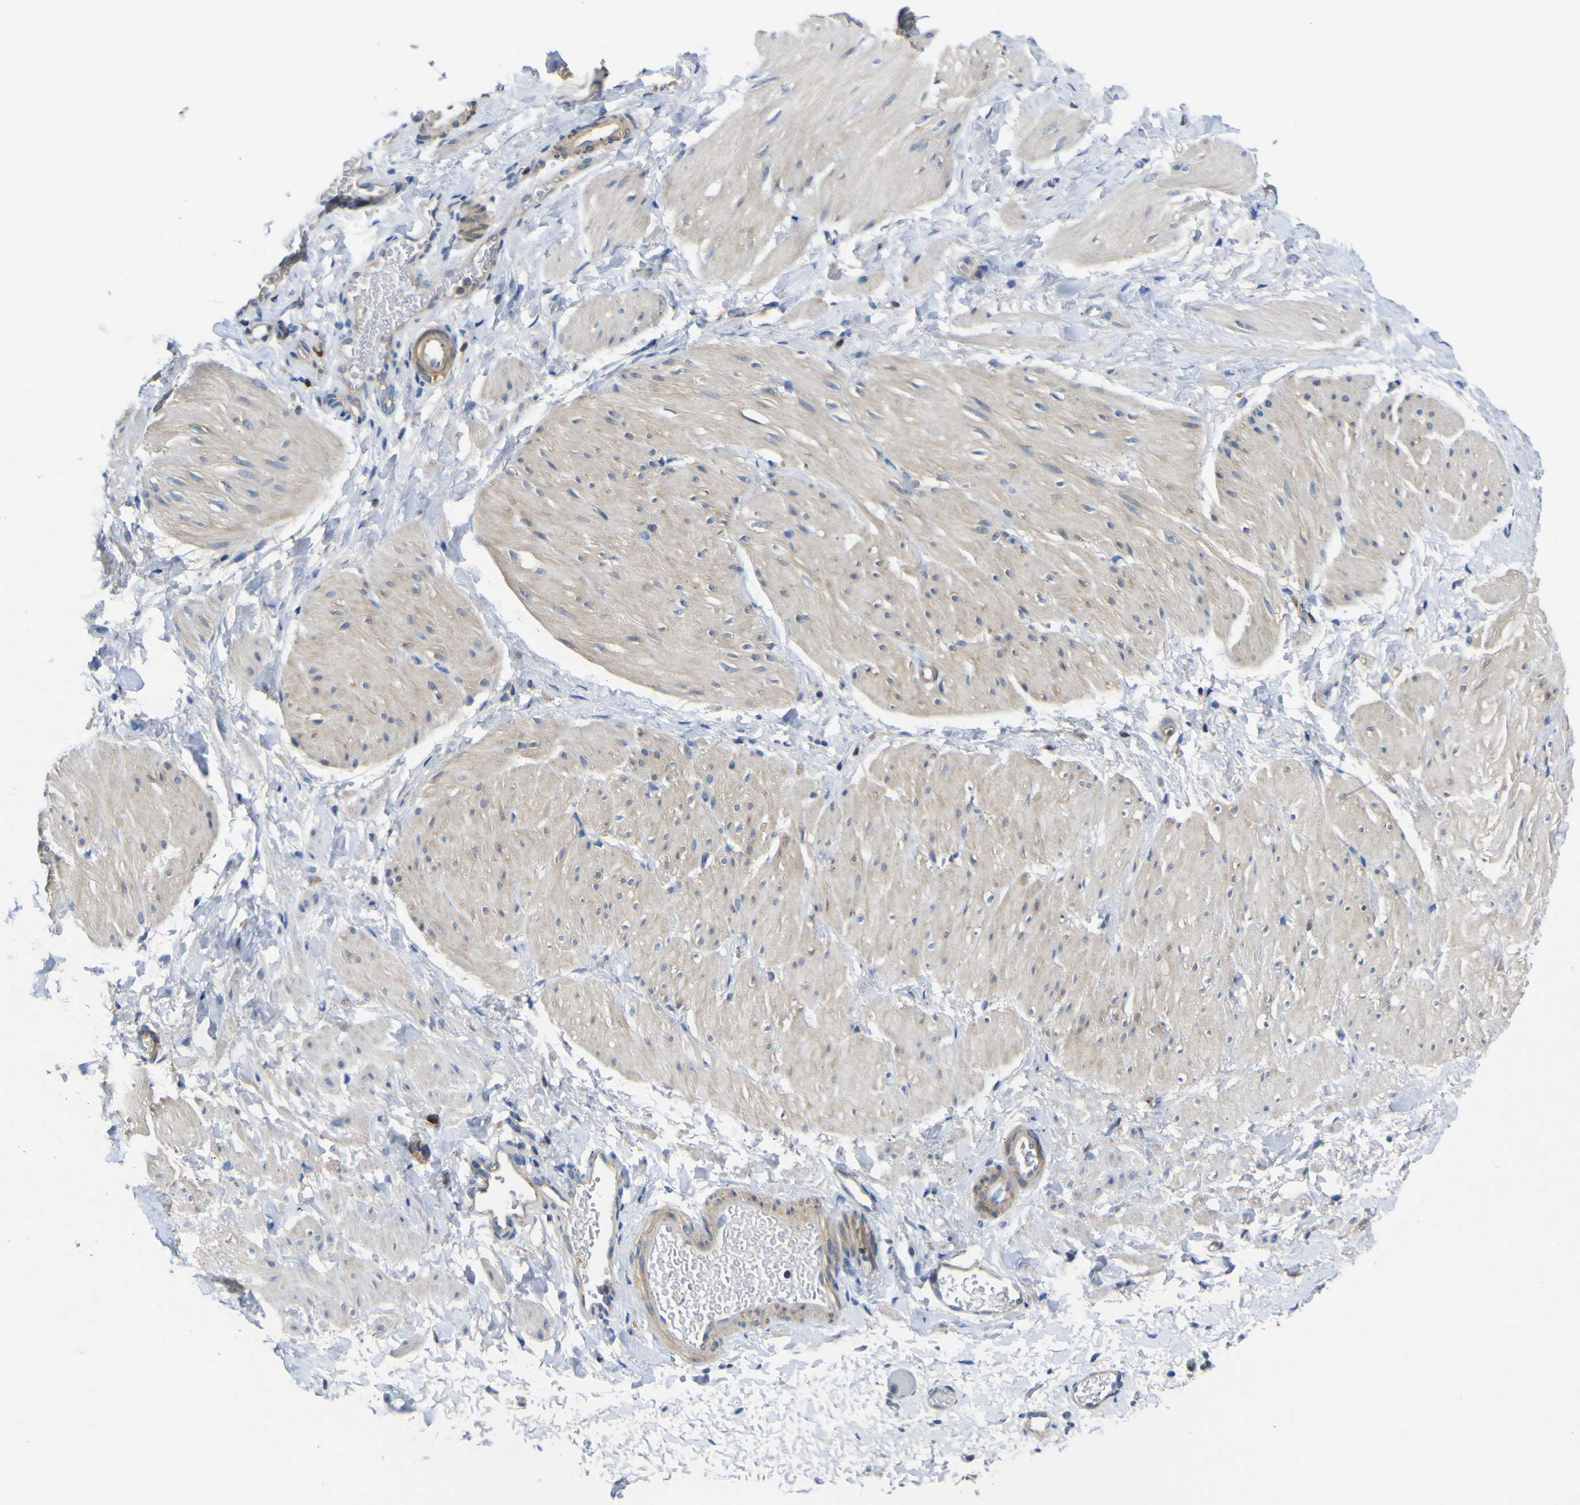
{"staining": {"intensity": "weak", "quantity": "25%-75%", "location": "cytoplasmic/membranous"}, "tissue": "smooth muscle", "cell_type": "Smooth muscle cells", "image_type": "normal", "snomed": [{"axis": "morphology", "description": "Normal tissue, NOS"}, {"axis": "topography", "description": "Smooth muscle"}], "caption": "Weak cytoplasmic/membranous protein positivity is present in about 25%-75% of smooth muscle cells in smooth muscle. Using DAB (brown) and hematoxylin (blue) stains, captured at high magnification using brightfield microscopy.", "gene": "EML2", "patient": {"sex": "male", "age": 16}}